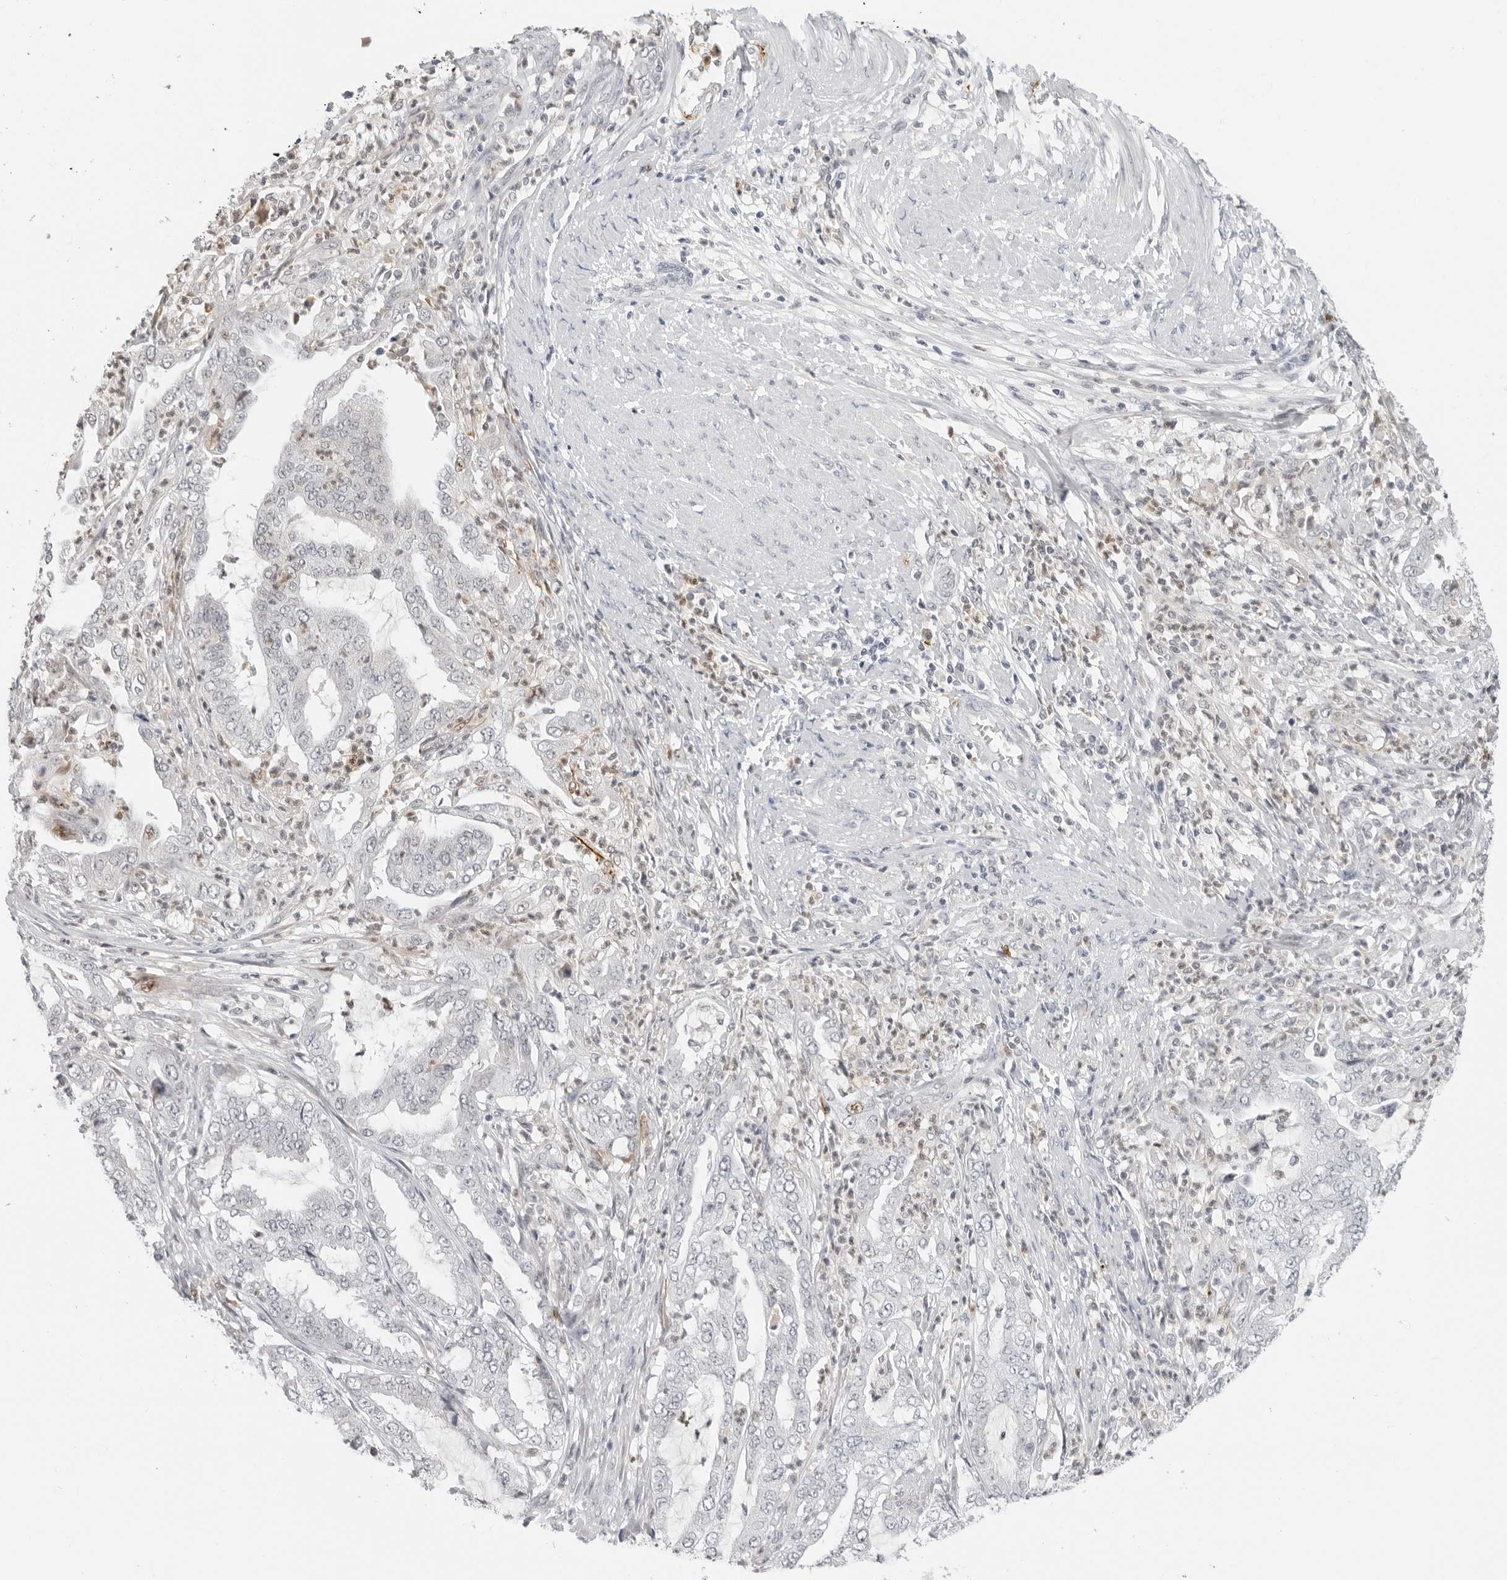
{"staining": {"intensity": "negative", "quantity": "none", "location": "none"}, "tissue": "endometrial cancer", "cell_type": "Tumor cells", "image_type": "cancer", "snomed": [{"axis": "morphology", "description": "Adenocarcinoma, NOS"}, {"axis": "topography", "description": "Endometrium"}], "caption": "This micrograph is of endometrial cancer stained with immunohistochemistry to label a protein in brown with the nuclei are counter-stained blue. There is no expression in tumor cells.", "gene": "MSH6", "patient": {"sex": "female", "age": 51}}